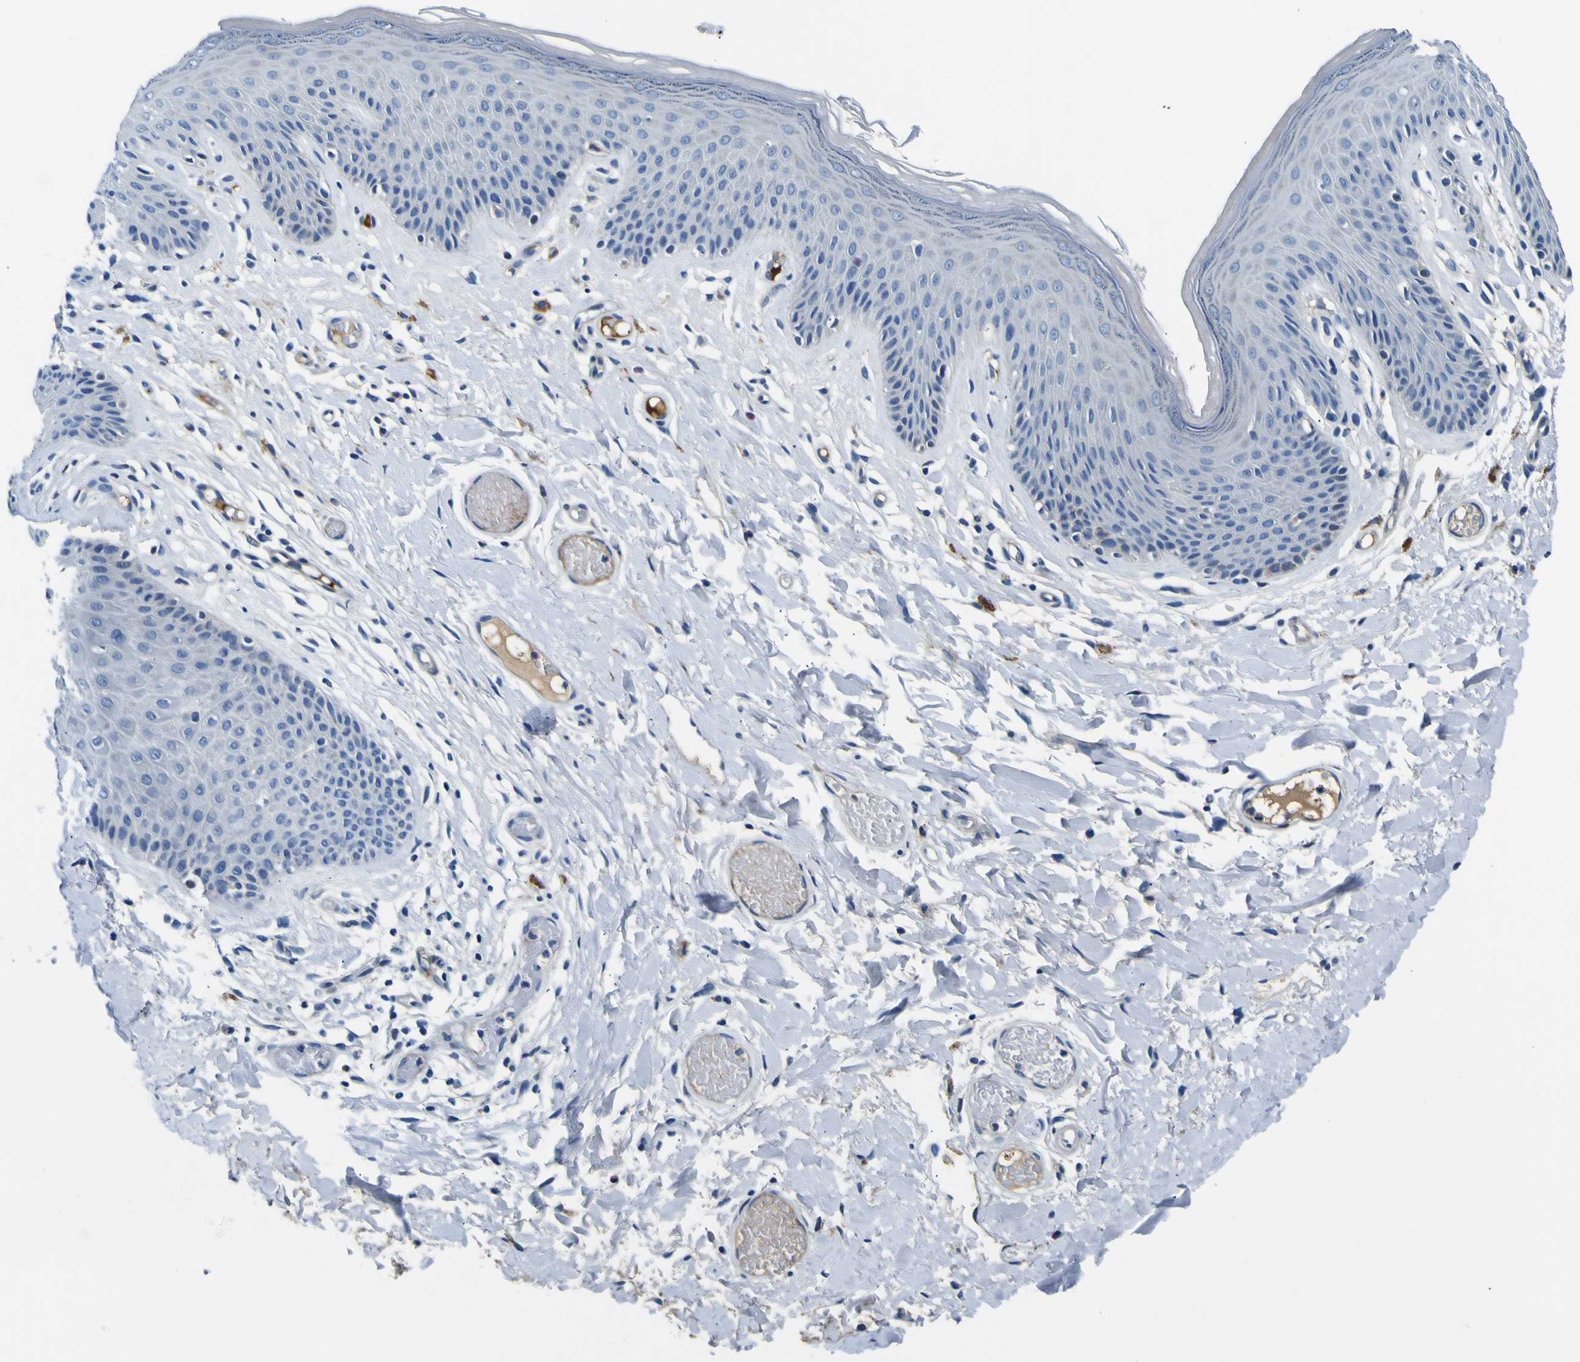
{"staining": {"intensity": "negative", "quantity": "none", "location": "none"}, "tissue": "skin", "cell_type": "Epidermal cells", "image_type": "normal", "snomed": [{"axis": "morphology", "description": "Normal tissue, NOS"}, {"axis": "topography", "description": "Vulva"}], "caption": "Immunohistochemical staining of unremarkable human skin demonstrates no significant positivity in epidermal cells.", "gene": "ADGRA2", "patient": {"sex": "female", "age": 73}}